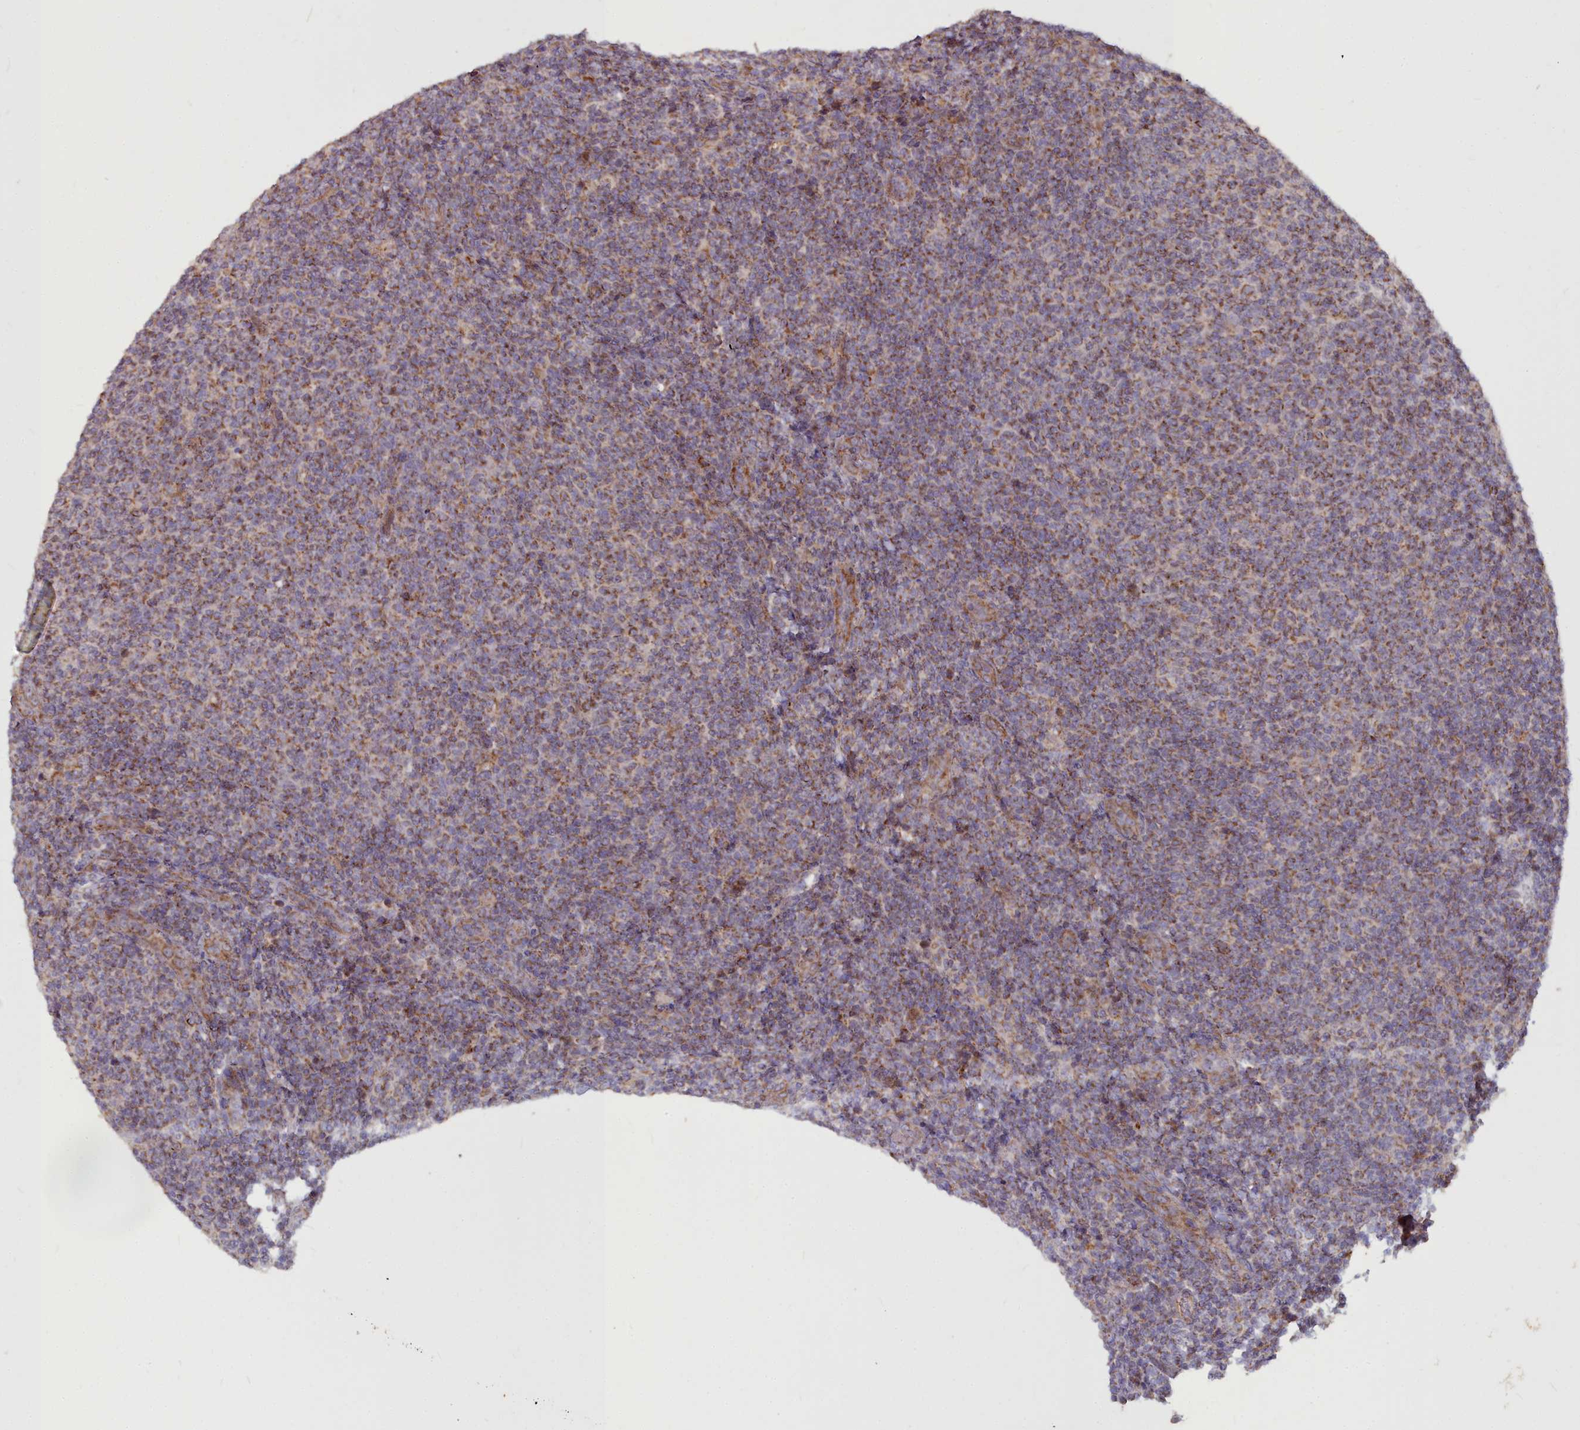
{"staining": {"intensity": "moderate", "quantity": ">75%", "location": "cytoplasmic/membranous"}, "tissue": "lymphoma", "cell_type": "Tumor cells", "image_type": "cancer", "snomed": [{"axis": "morphology", "description": "Malignant lymphoma, non-Hodgkin's type, Low grade"}, {"axis": "topography", "description": "Lymph node"}], "caption": "Brown immunohistochemical staining in human low-grade malignant lymphoma, non-Hodgkin's type reveals moderate cytoplasmic/membranous positivity in approximately >75% of tumor cells.", "gene": "COX11", "patient": {"sex": "male", "age": 66}}